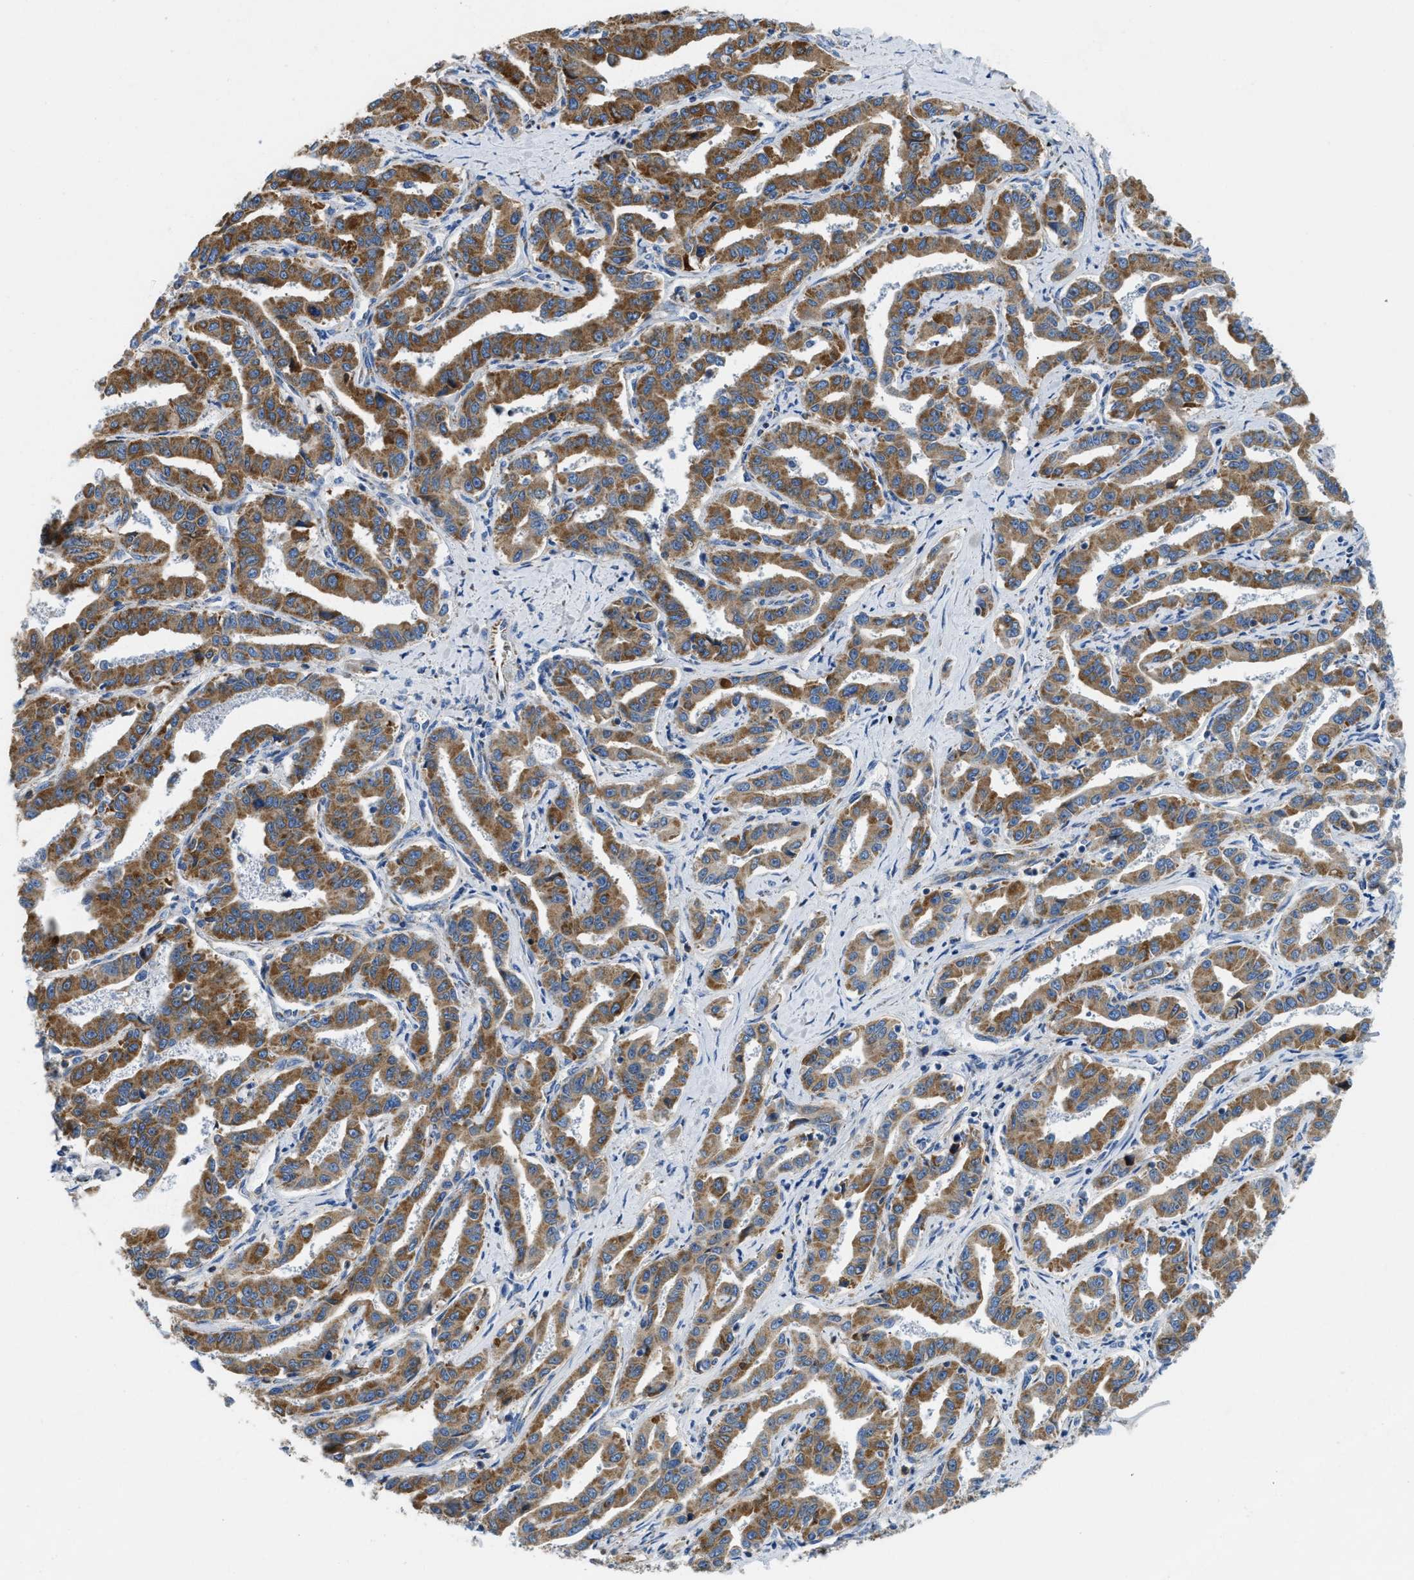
{"staining": {"intensity": "moderate", "quantity": ">75%", "location": "cytoplasmic/membranous"}, "tissue": "liver cancer", "cell_type": "Tumor cells", "image_type": "cancer", "snomed": [{"axis": "morphology", "description": "Cholangiocarcinoma"}, {"axis": "topography", "description": "Liver"}], "caption": "Immunohistochemistry (IHC) staining of liver cancer (cholangiocarcinoma), which shows medium levels of moderate cytoplasmic/membranous expression in about >75% of tumor cells indicating moderate cytoplasmic/membranous protein positivity. The staining was performed using DAB (brown) for protein detection and nuclei were counterstained in hematoxylin (blue).", "gene": "SLC25A13", "patient": {"sex": "male", "age": 59}}